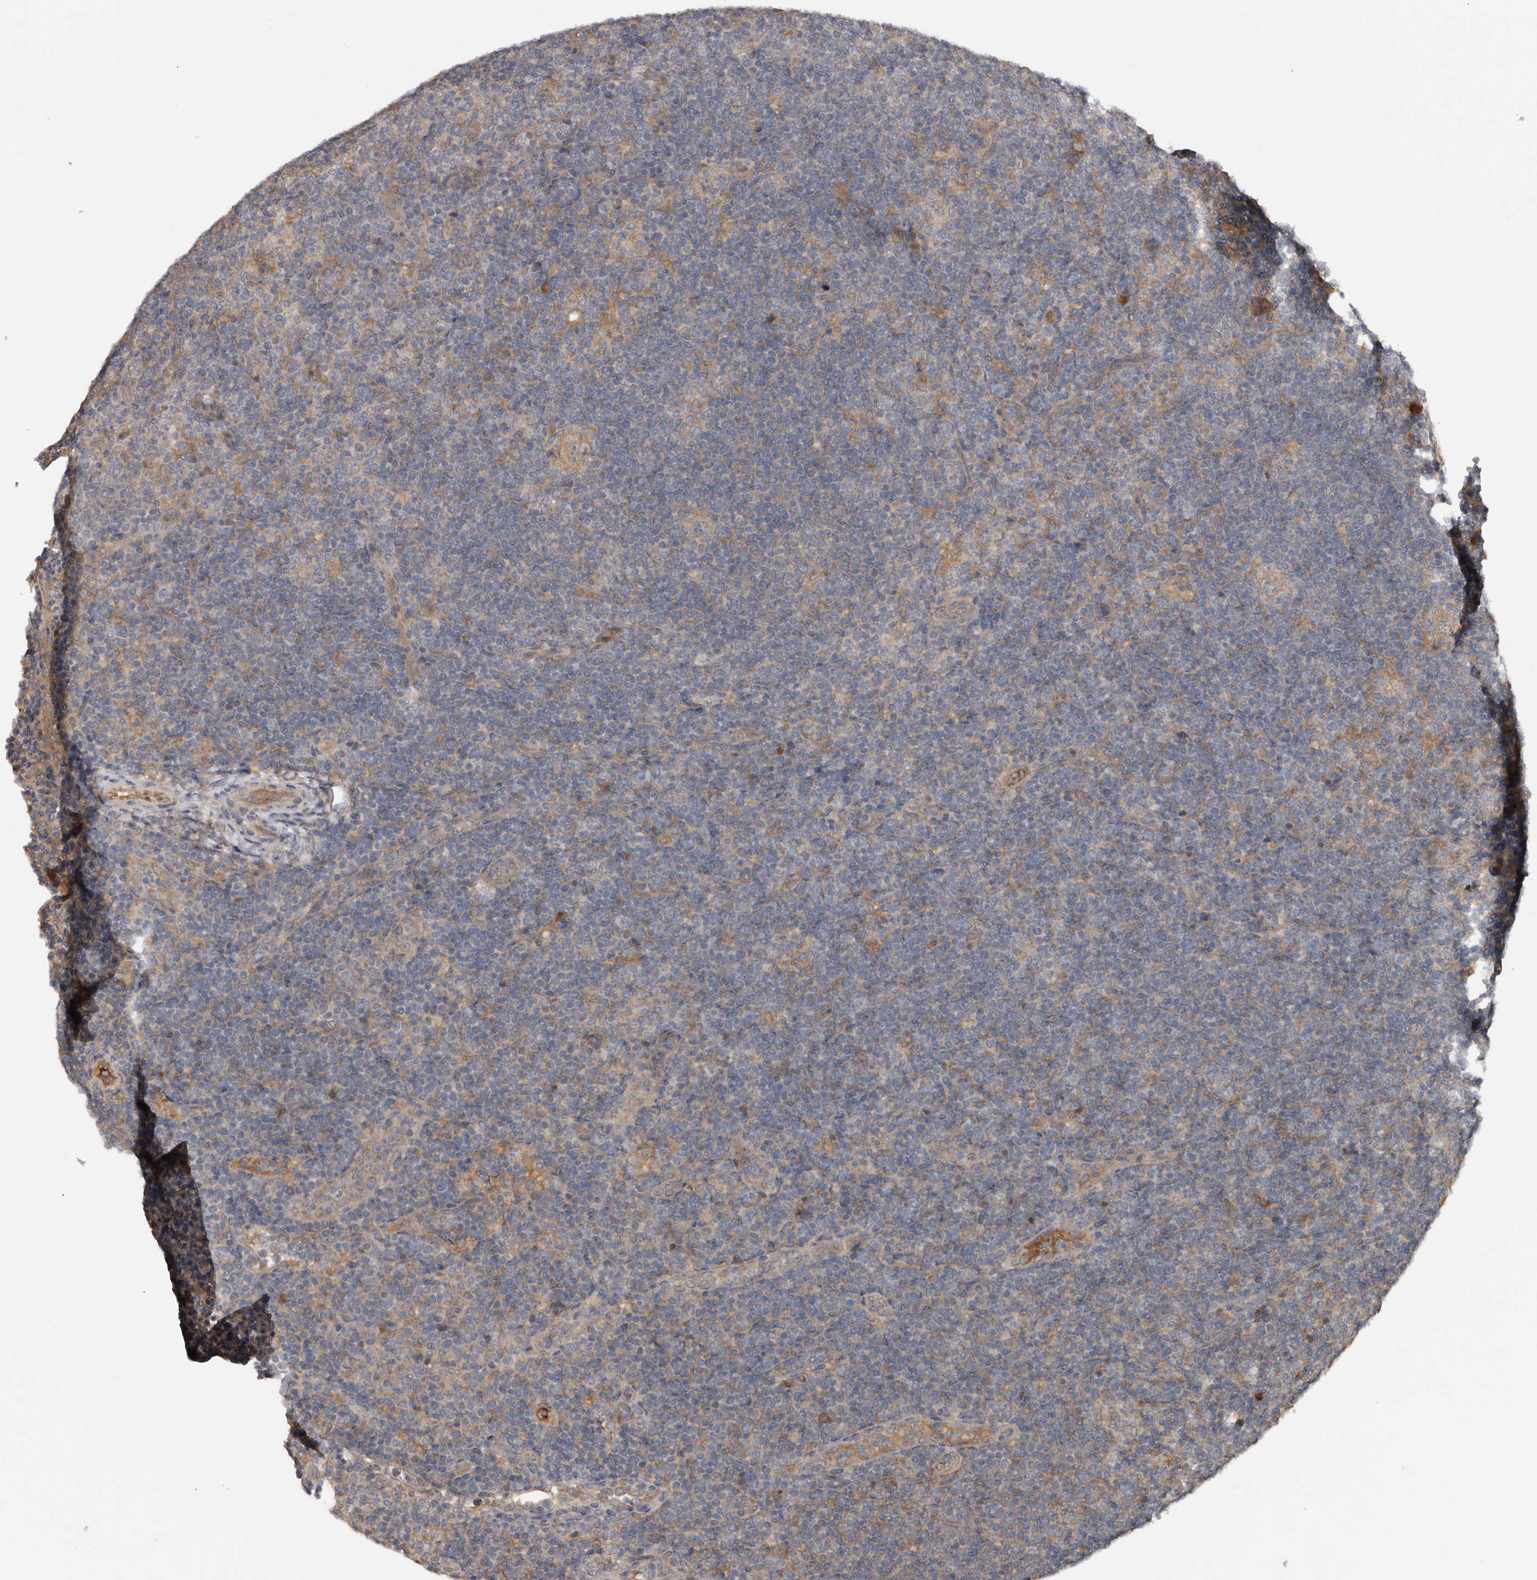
{"staining": {"intensity": "negative", "quantity": "none", "location": "none"}, "tissue": "lymphoma", "cell_type": "Tumor cells", "image_type": "cancer", "snomed": [{"axis": "morphology", "description": "Hodgkin's disease, NOS"}, {"axis": "topography", "description": "Lymph node"}], "caption": "Tumor cells are negative for protein expression in human Hodgkin's disease. The staining is performed using DAB (3,3'-diaminobenzidine) brown chromogen with nuclei counter-stained in using hematoxylin.", "gene": "DNAJB4", "patient": {"sex": "female", "age": 57}}